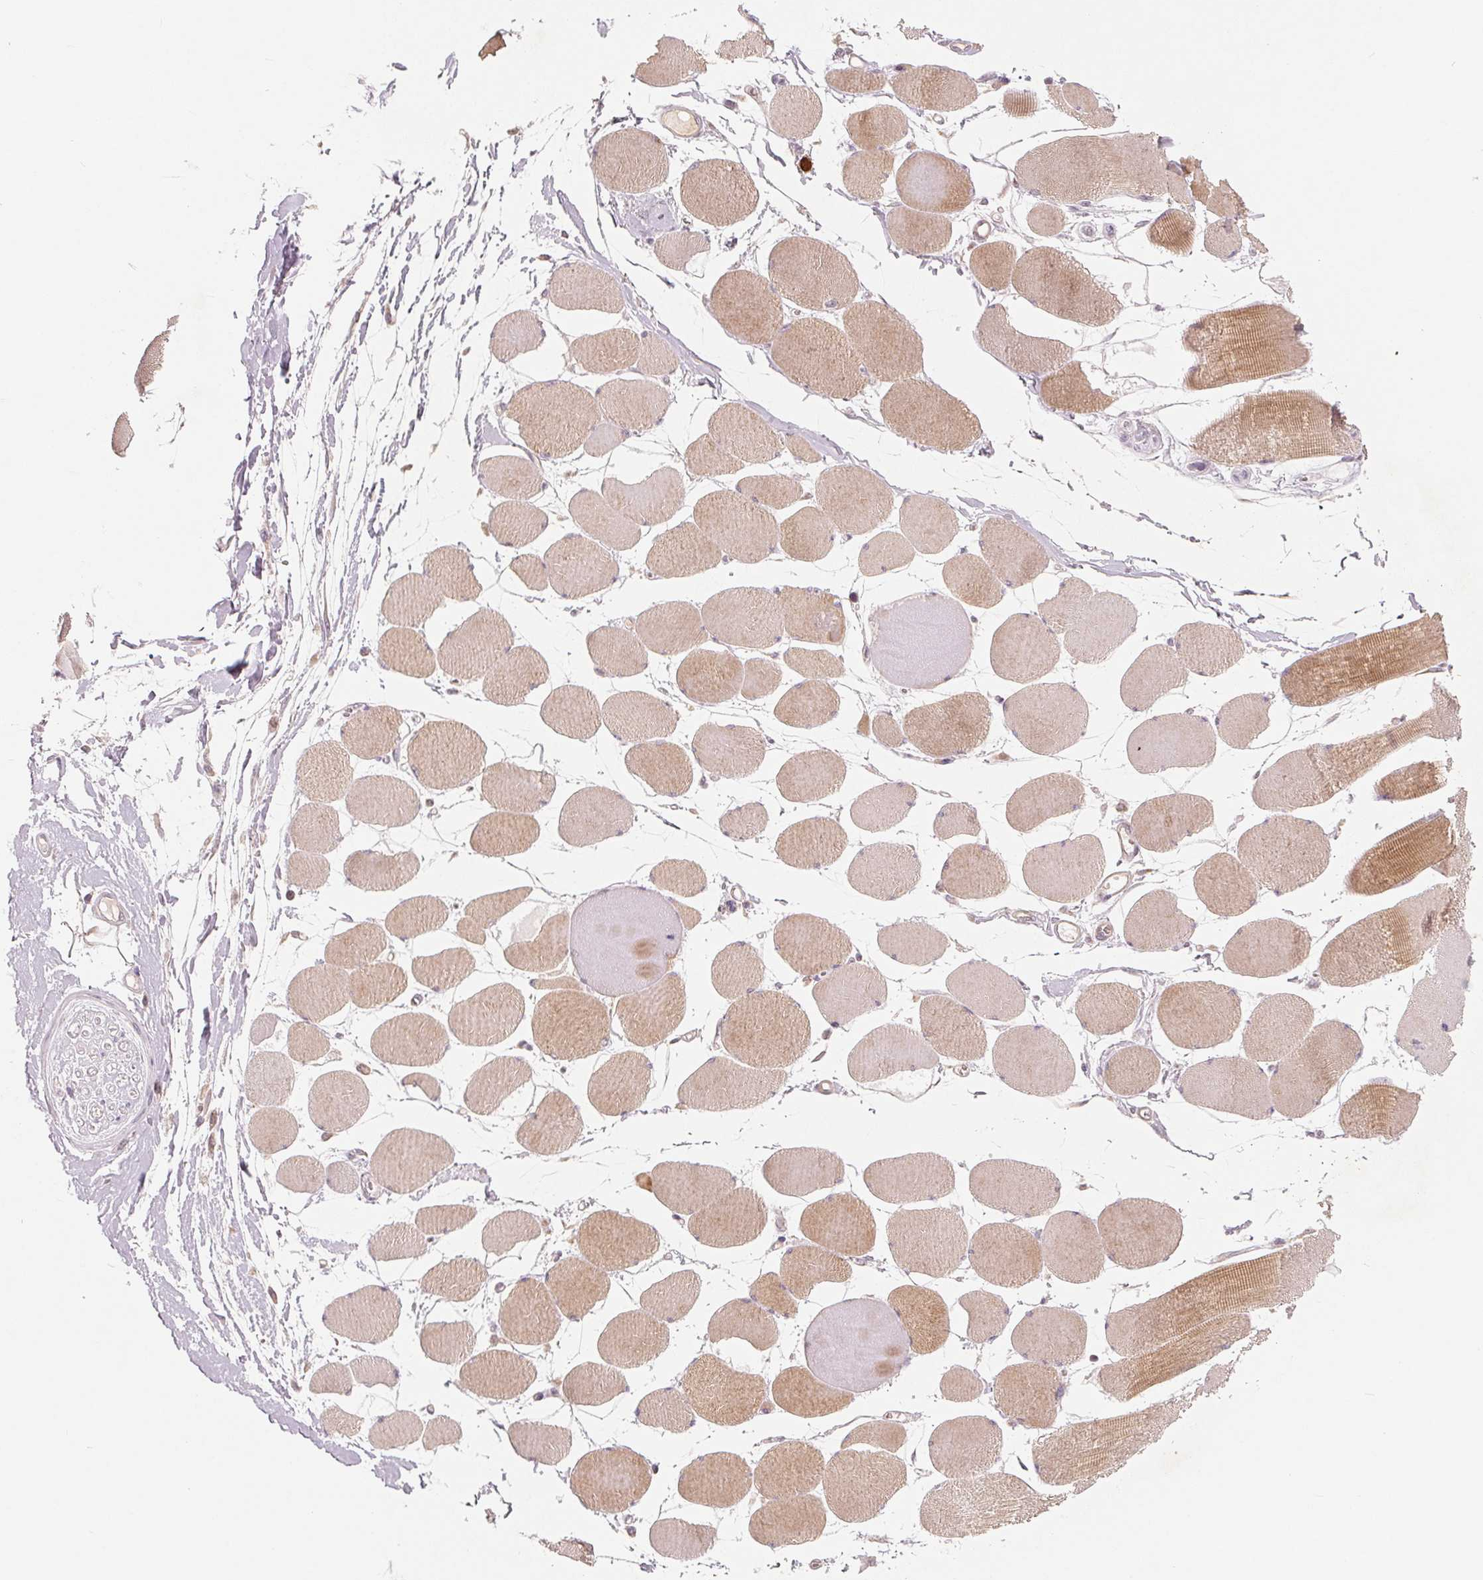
{"staining": {"intensity": "moderate", "quantity": "25%-75%", "location": "cytoplasmic/membranous"}, "tissue": "skeletal muscle", "cell_type": "Myocytes", "image_type": "normal", "snomed": [{"axis": "morphology", "description": "Normal tissue, NOS"}, {"axis": "topography", "description": "Skeletal muscle"}], "caption": "DAB immunohistochemical staining of normal skeletal muscle displays moderate cytoplasmic/membranous protein positivity in approximately 25%-75% of myocytes. (brown staining indicates protein expression, while blue staining denotes nuclei).", "gene": "GHITM", "patient": {"sex": "female", "age": 75}}